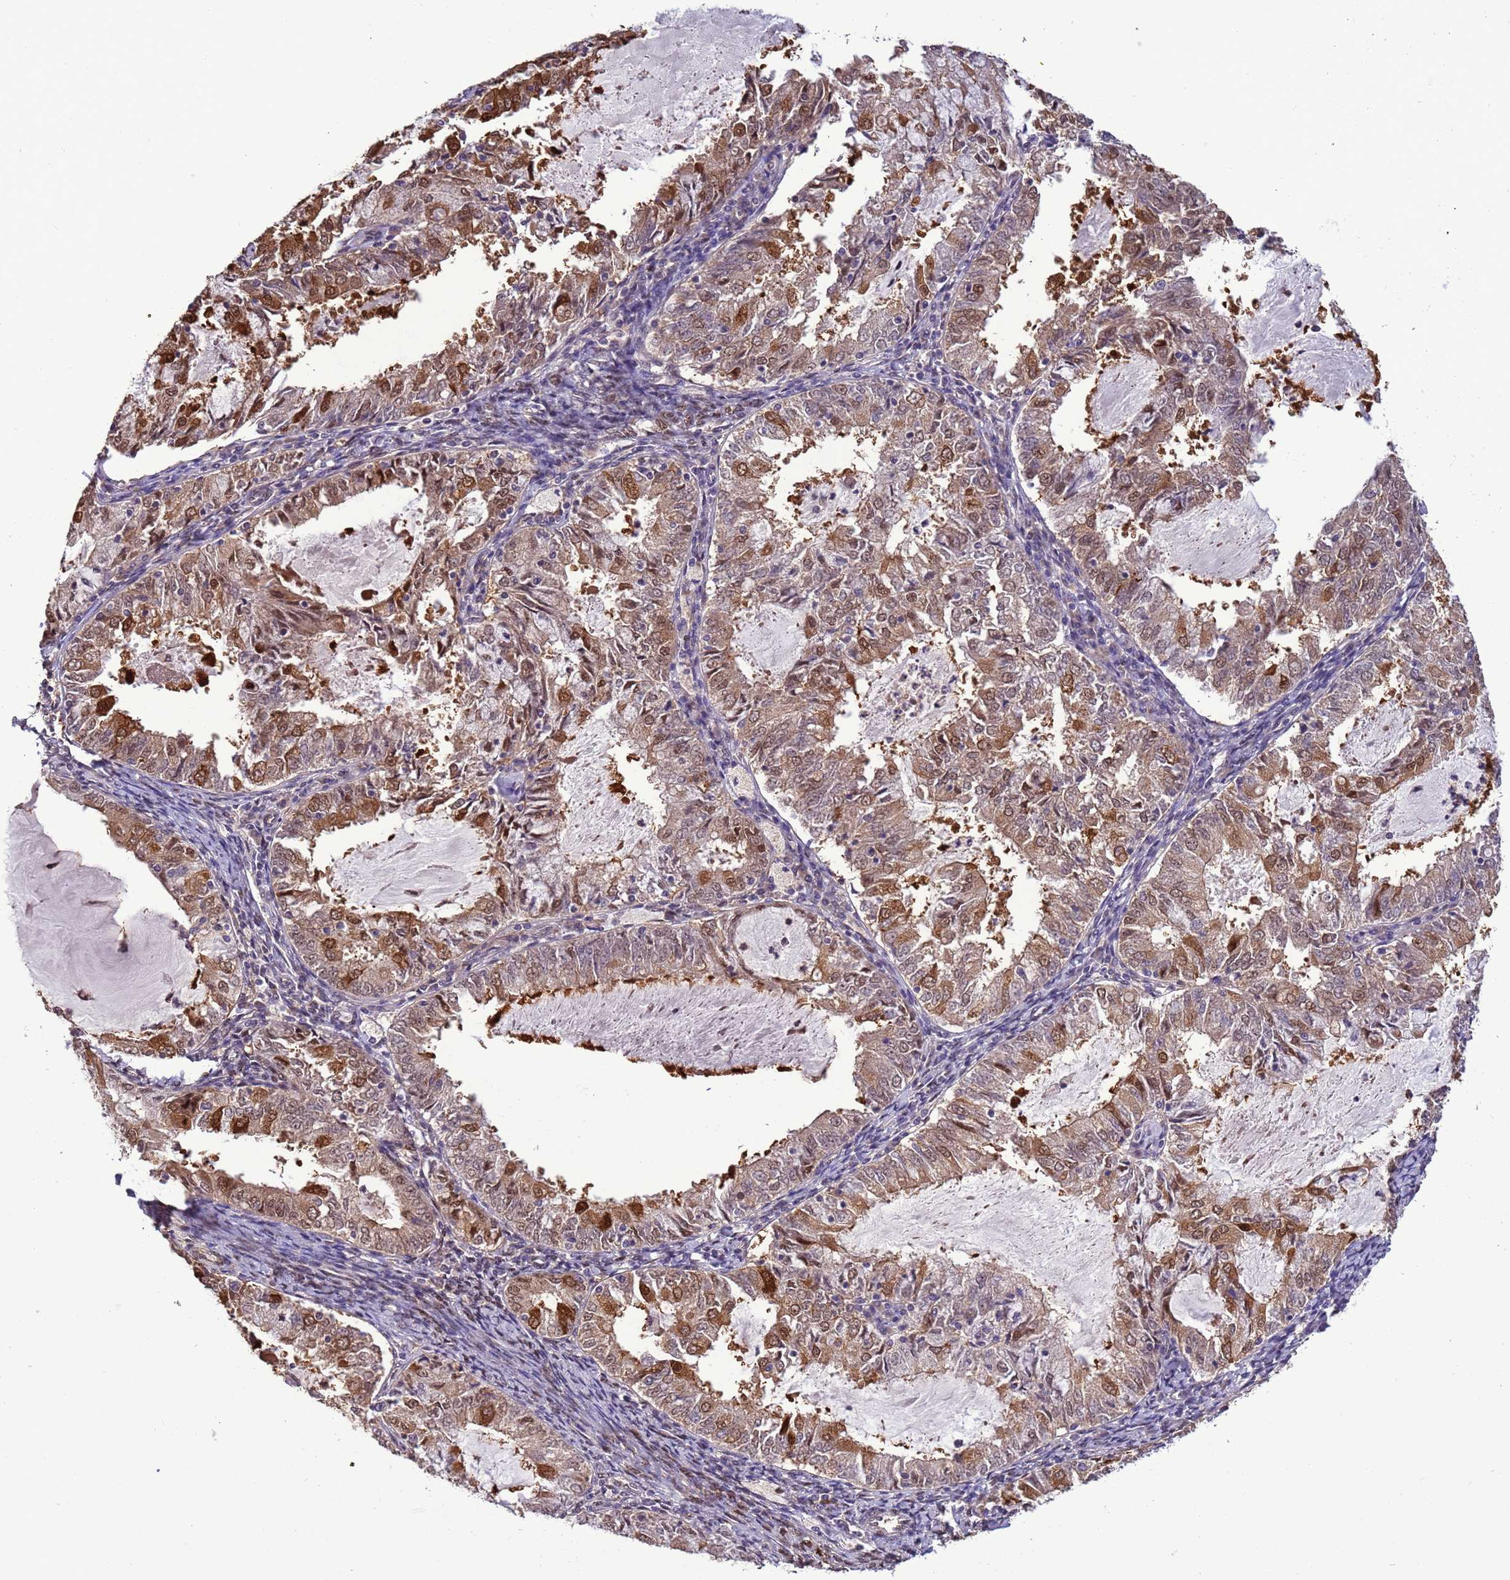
{"staining": {"intensity": "moderate", "quantity": "25%-75%", "location": "cytoplasmic/membranous,nuclear"}, "tissue": "endometrial cancer", "cell_type": "Tumor cells", "image_type": "cancer", "snomed": [{"axis": "morphology", "description": "Adenocarcinoma, NOS"}, {"axis": "topography", "description": "Endometrium"}], "caption": "Endometrial cancer stained for a protein displays moderate cytoplasmic/membranous and nuclear positivity in tumor cells.", "gene": "ZBTB5", "patient": {"sex": "female", "age": 57}}